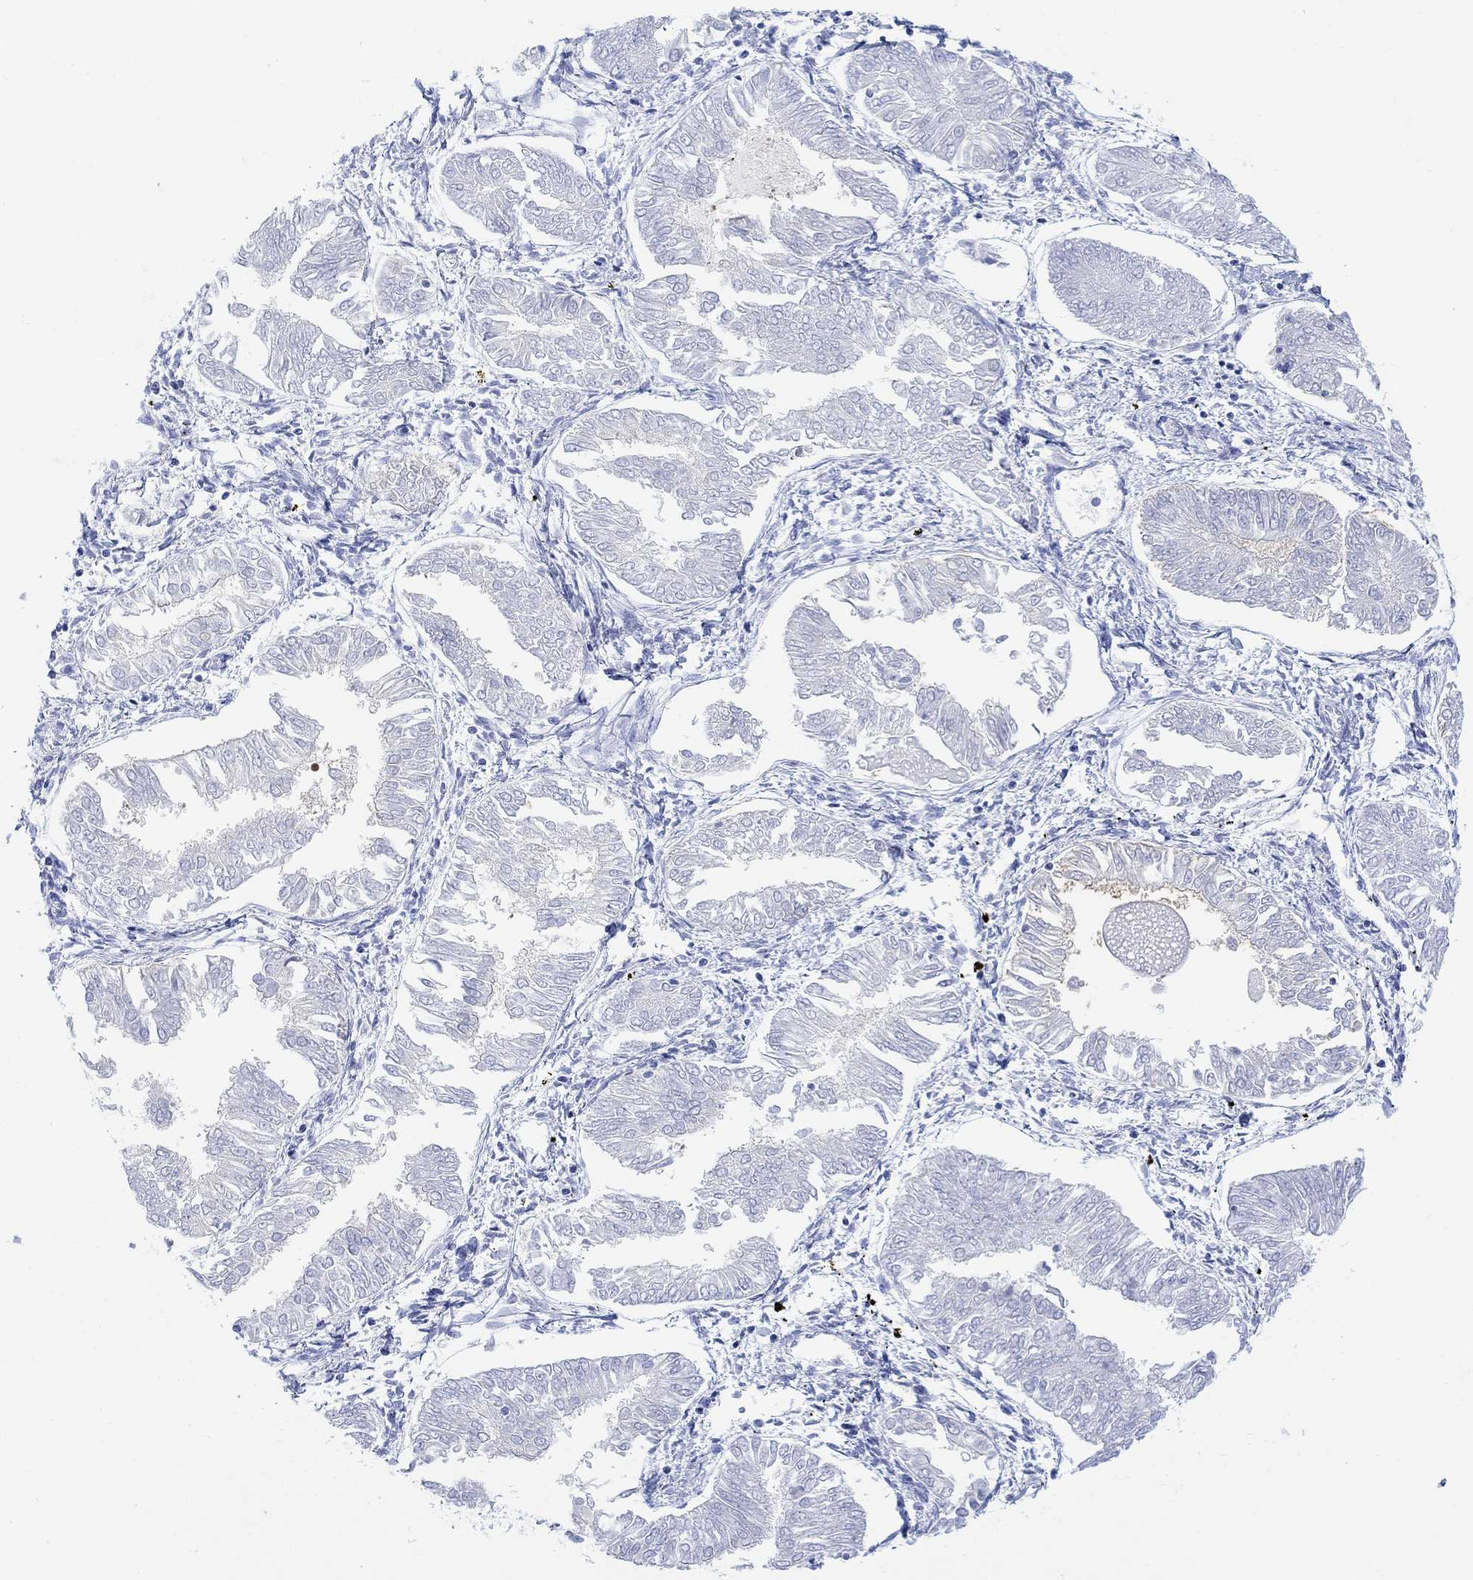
{"staining": {"intensity": "negative", "quantity": "none", "location": "none"}, "tissue": "endometrial cancer", "cell_type": "Tumor cells", "image_type": "cancer", "snomed": [{"axis": "morphology", "description": "Adenocarcinoma, NOS"}, {"axis": "topography", "description": "Endometrium"}], "caption": "Human endometrial cancer (adenocarcinoma) stained for a protein using IHC demonstrates no staining in tumor cells.", "gene": "TLDC2", "patient": {"sex": "female", "age": 53}}